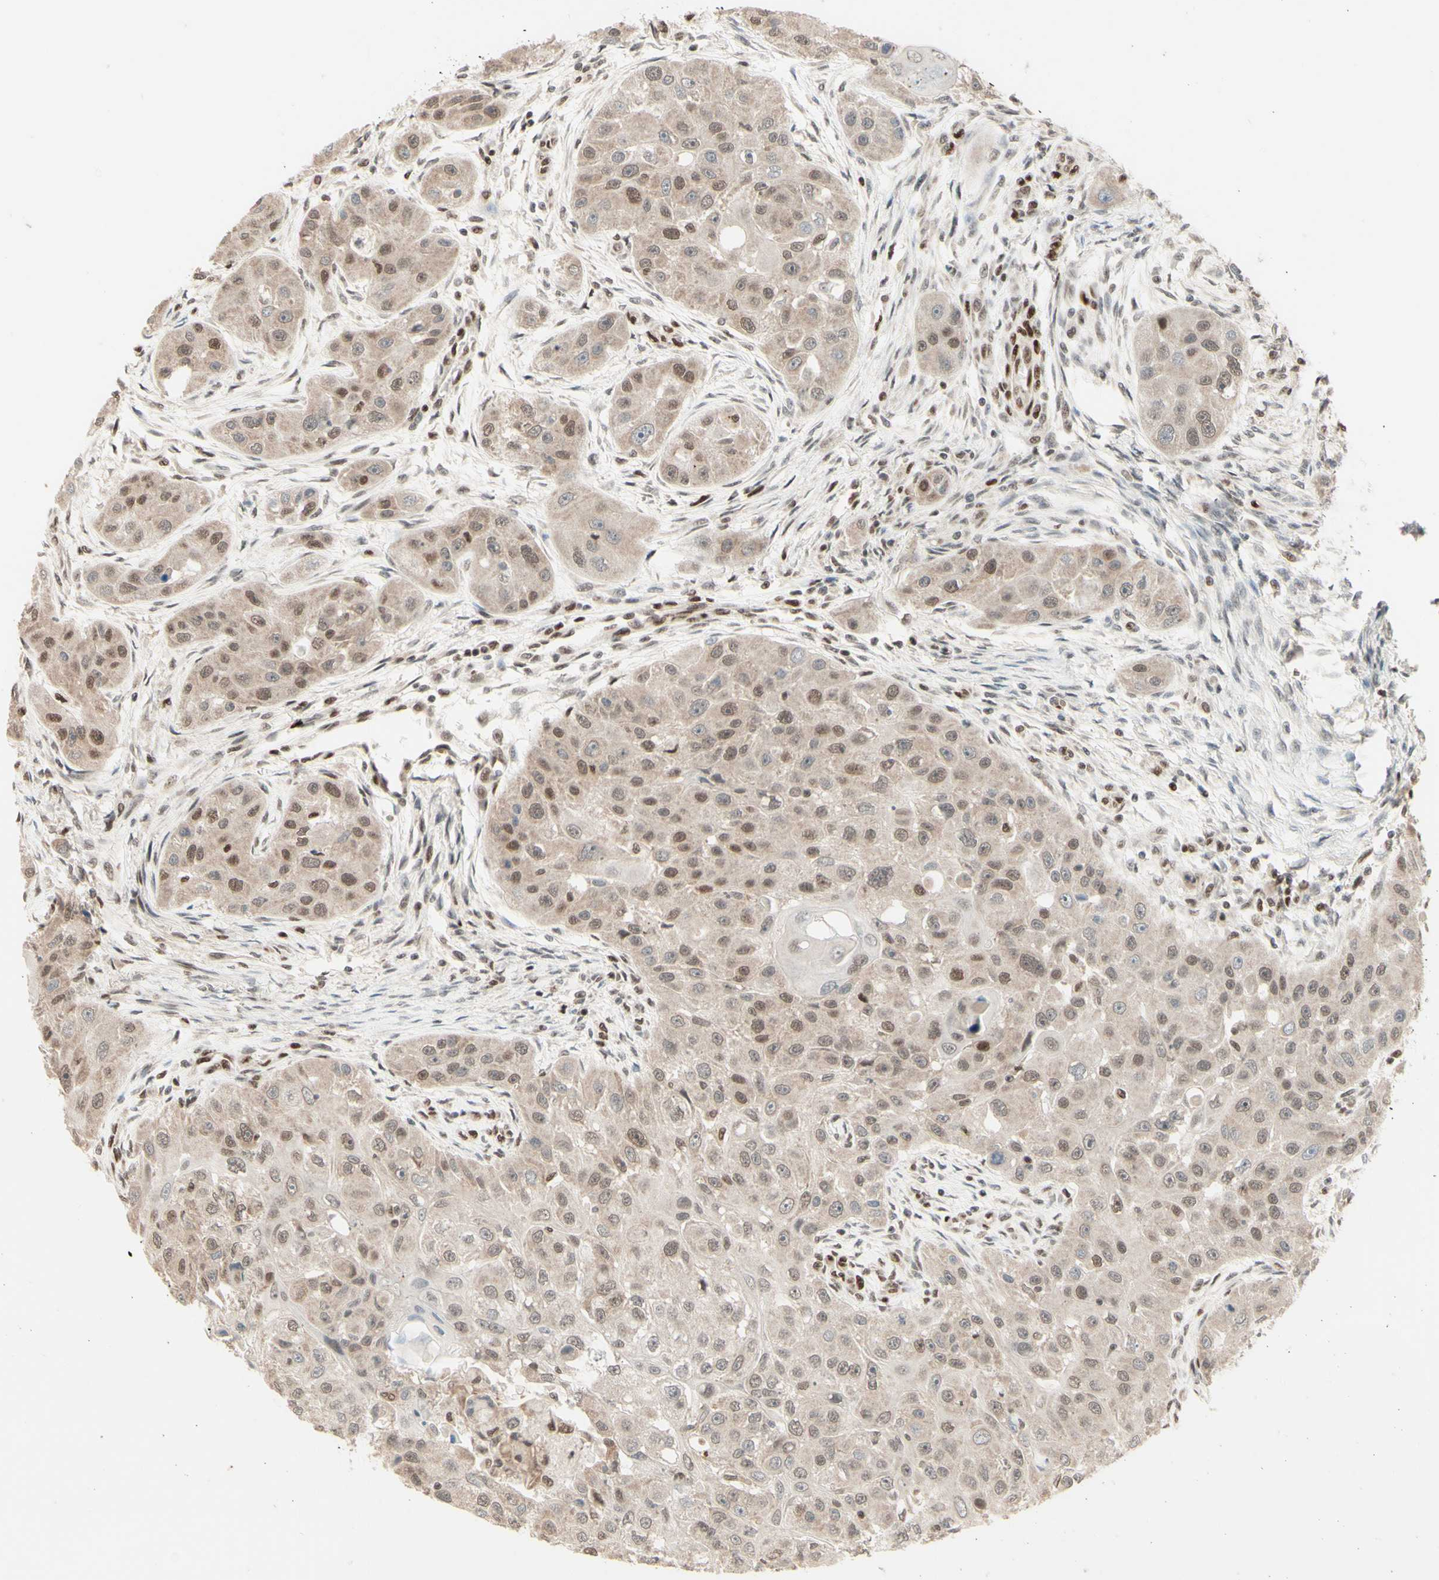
{"staining": {"intensity": "weak", "quantity": "25%-75%", "location": "cytoplasmic/membranous,nuclear"}, "tissue": "head and neck cancer", "cell_type": "Tumor cells", "image_type": "cancer", "snomed": [{"axis": "morphology", "description": "Normal tissue, NOS"}, {"axis": "morphology", "description": "Squamous cell carcinoma, NOS"}, {"axis": "topography", "description": "Skeletal muscle"}, {"axis": "topography", "description": "Head-Neck"}], "caption": "Brown immunohistochemical staining in human head and neck squamous cell carcinoma displays weak cytoplasmic/membranous and nuclear expression in about 25%-75% of tumor cells.", "gene": "NR3C1", "patient": {"sex": "male", "age": 51}}